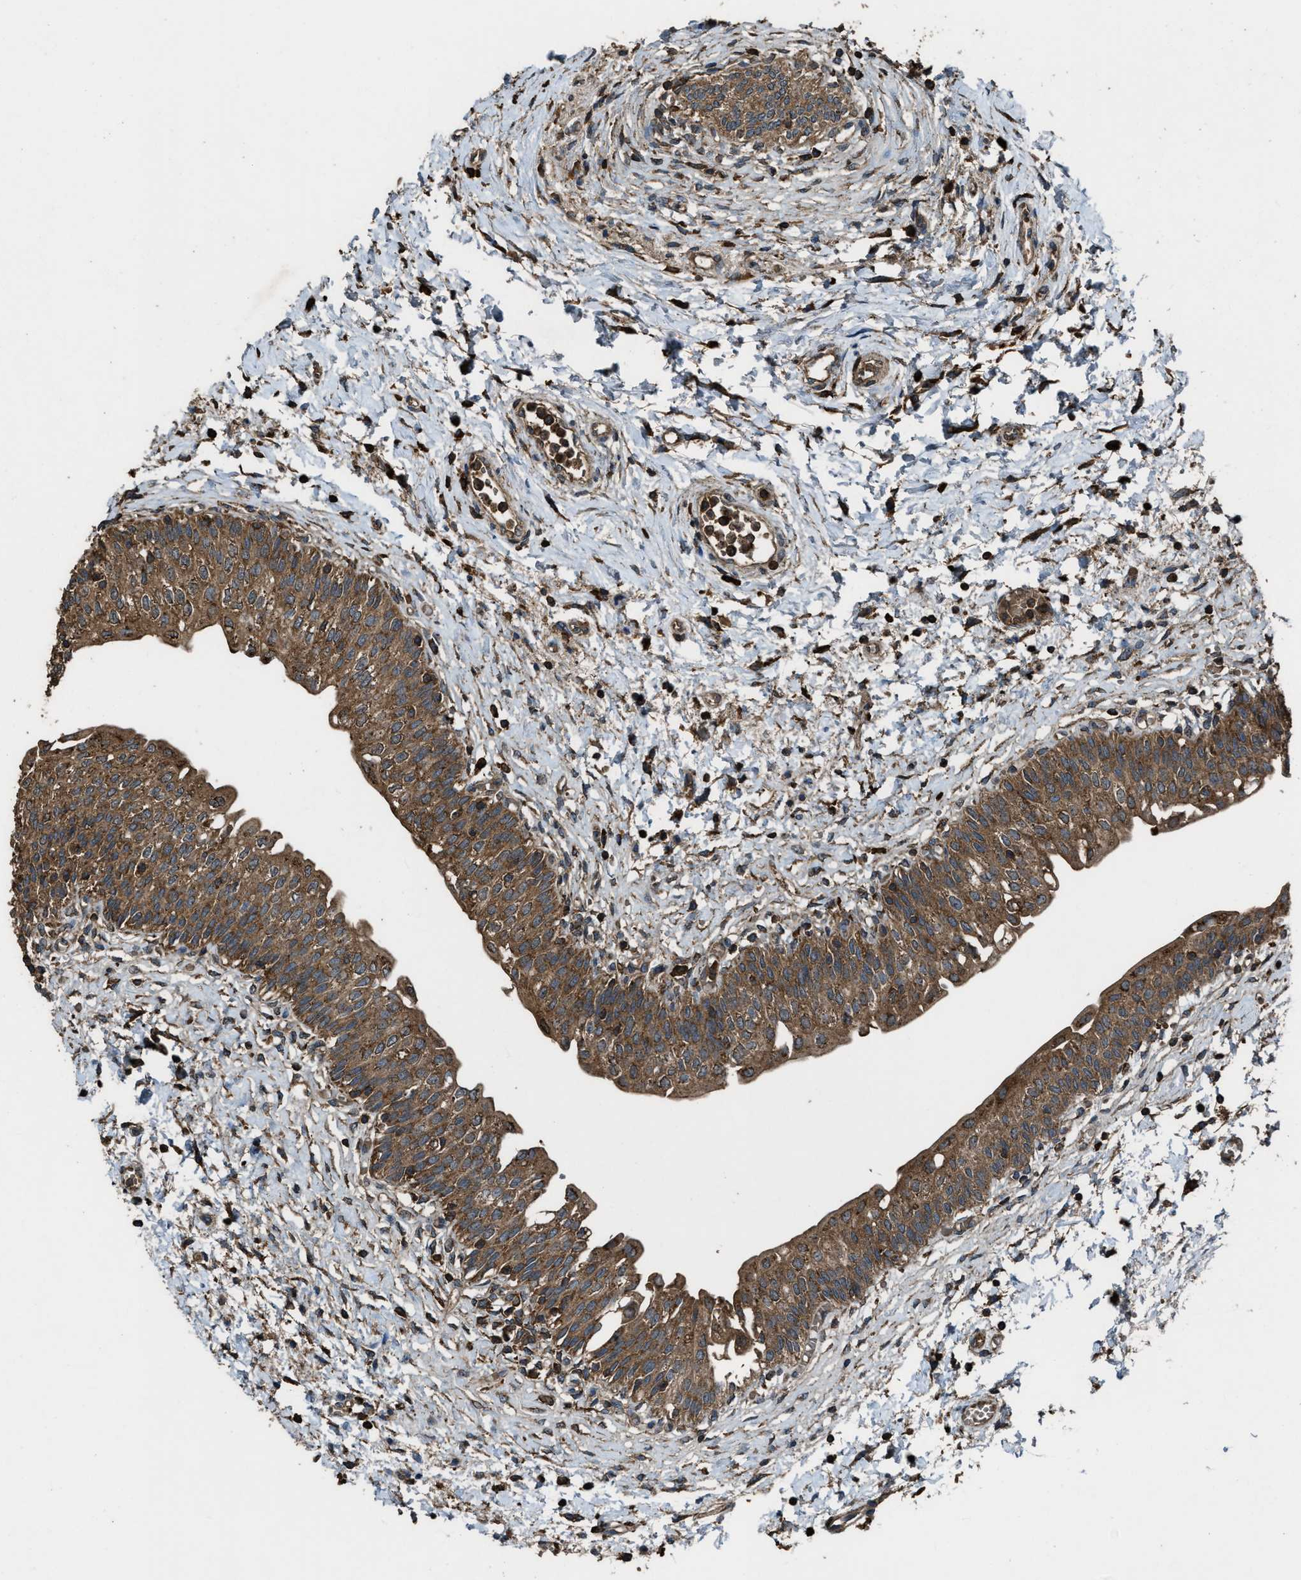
{"staining": {"intensity": "moderate", "quantity": ">75%", "location": "cytoplasmic/membranous"}, "tissue": "urinary bladder", "cell_type": "Urothelial cells", "image_type": "normal", "snomed": [{"axis": "morphology", "description": "Normal tissue, NOS"}, {"axis": "topography", "description": "Urinary bladder"}], "caption": "This photomicrograph demonstrates immunohistochemistry staining of unremarkable urinary bladder, with medium moderate cytoplasmic/membranous positivity in approximately >75% of urothelial cells.", "gene": "MAP3K8", "patient": {"sex": "male", "age": 55}}